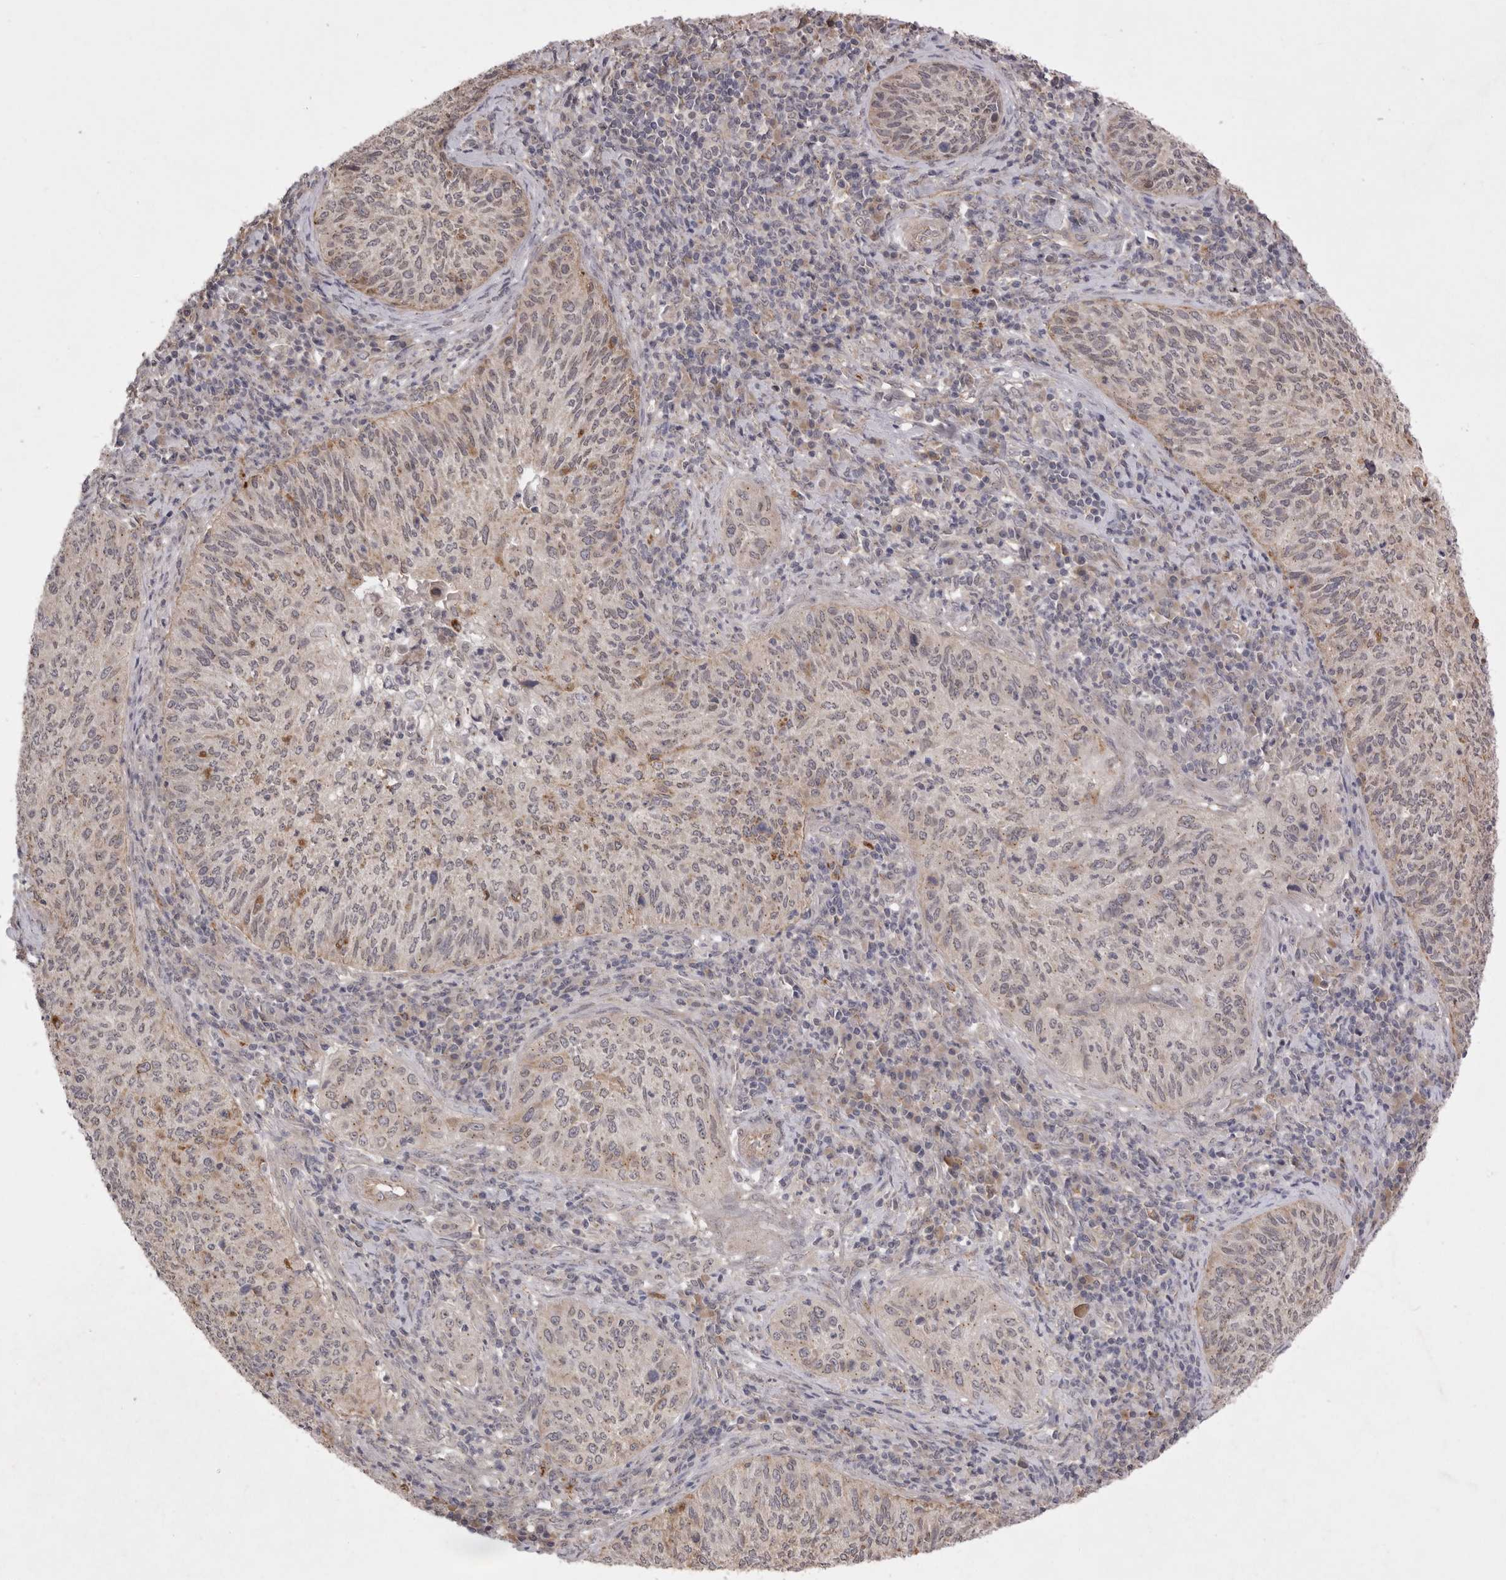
{"staining": {"intensity": "weak", "quantity": "<25%", "location": "cytoplasmic/membranous"}, "tissue": "cervical cancer", "cell_type": "Tumor cells", "image_type": "cancer", "snomed": [{"axis": "morphology", "description": "Squamous cell carcinoma, NOS"}, {"axis": "topography", "description": "Cervix"}], "caption": "This photomicrograph is of cervical squamous cell carcinoma stained with IHC to label a protein in brown with the nuclei are counter-stained blue. There is no staining in tumor cells.", "gene": "TLR3", "patient": {"sex": "female", "age": 30}}